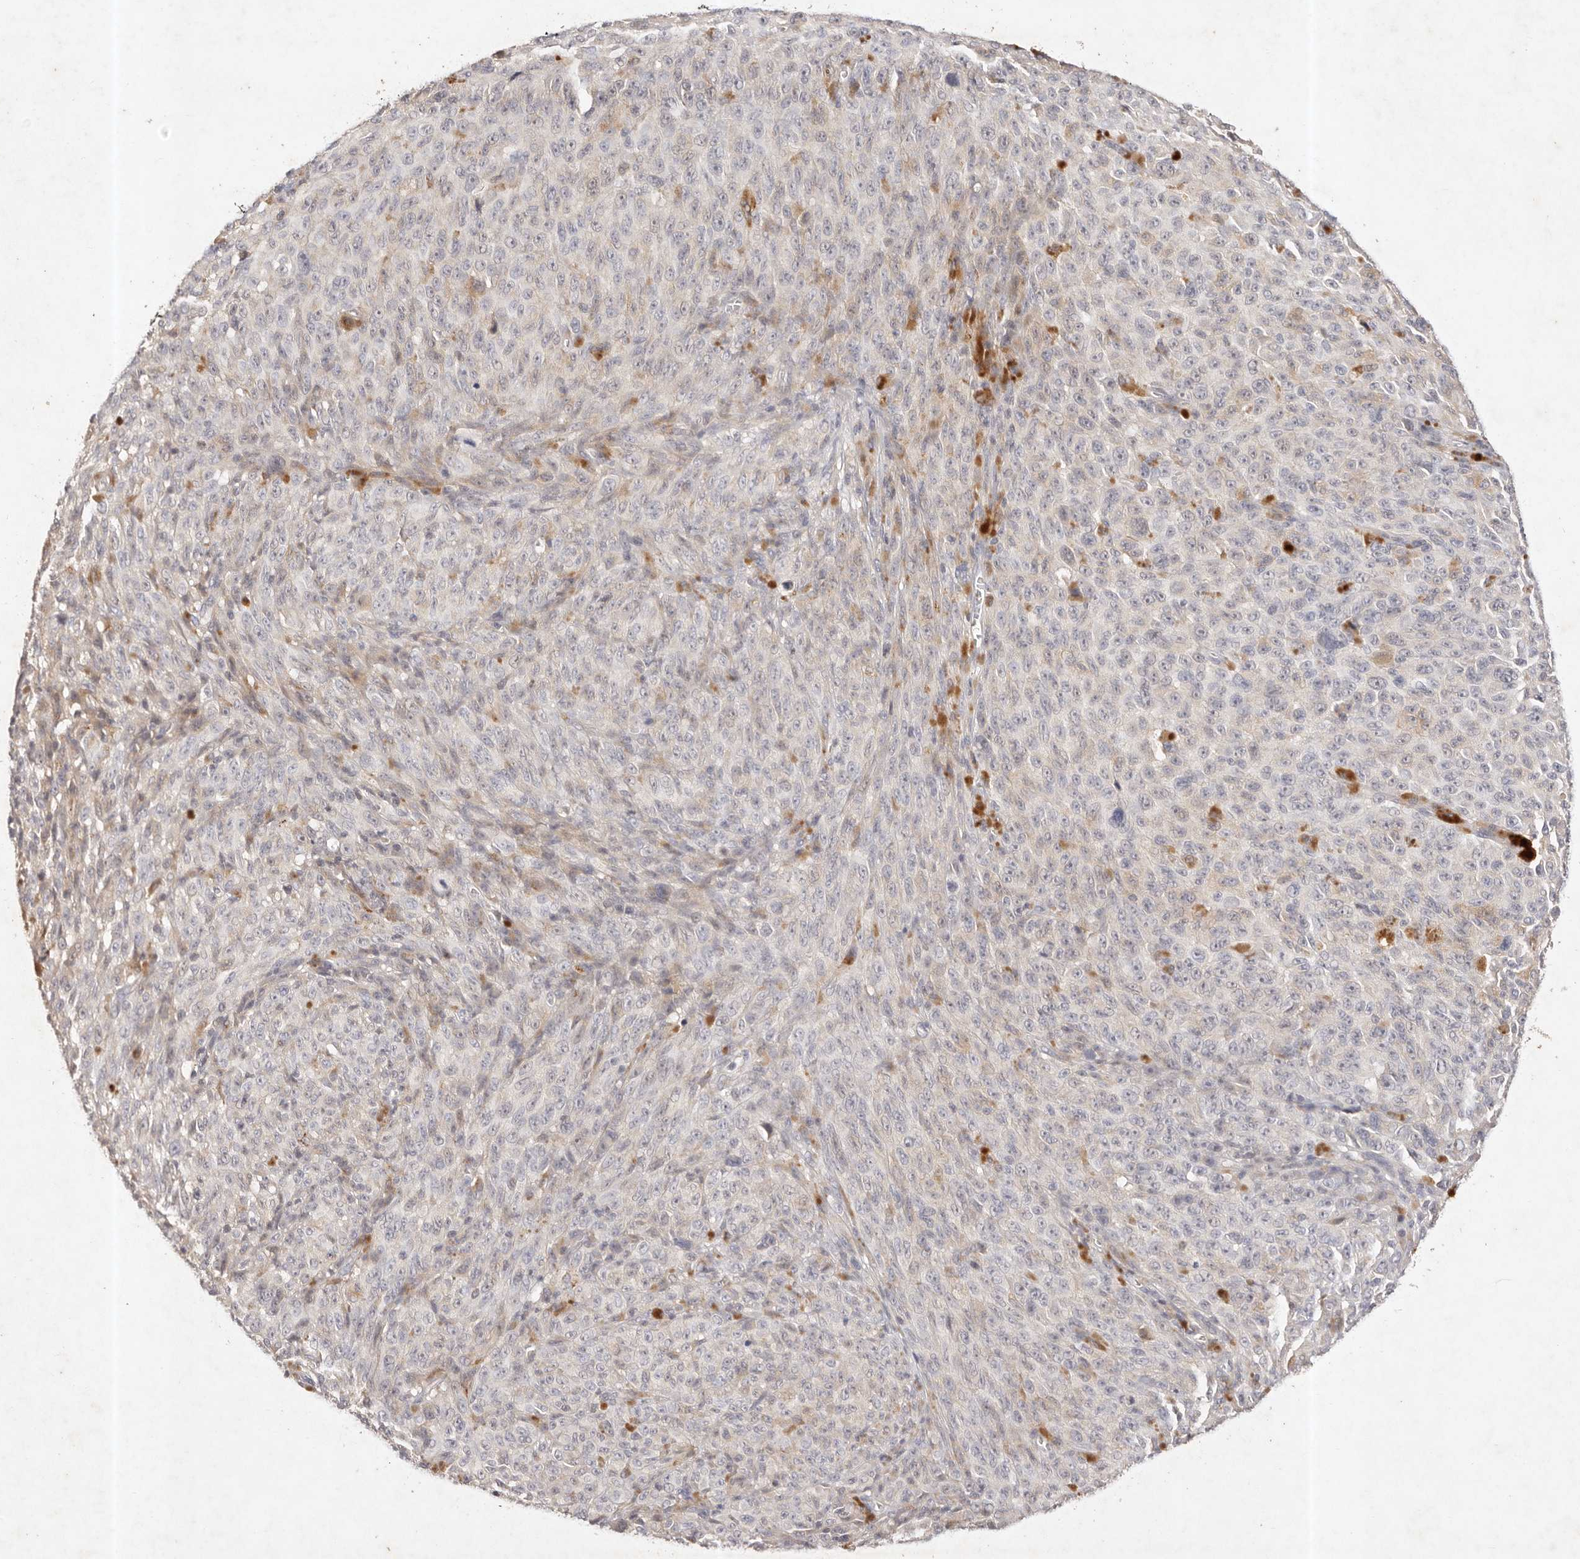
{"staining": {"intensity": "weak", "quantity": "<25%", "location": "cytoplasmic/membranous"}, "tissue": "melanoma", "cell_type": "Tumor cells", "image_type": "cancer", "snomed": [{"axis": "morphology", "description": "Malignant melanoma, NOS"}, {"axis": "topography", "description": "Skin"}], "caption": "The histopathology image demonstrates no significant positivity in tumor cells of malignant melanoma.", "gene": "CXADR", "patient": {"sex": "female", "age": 82}}